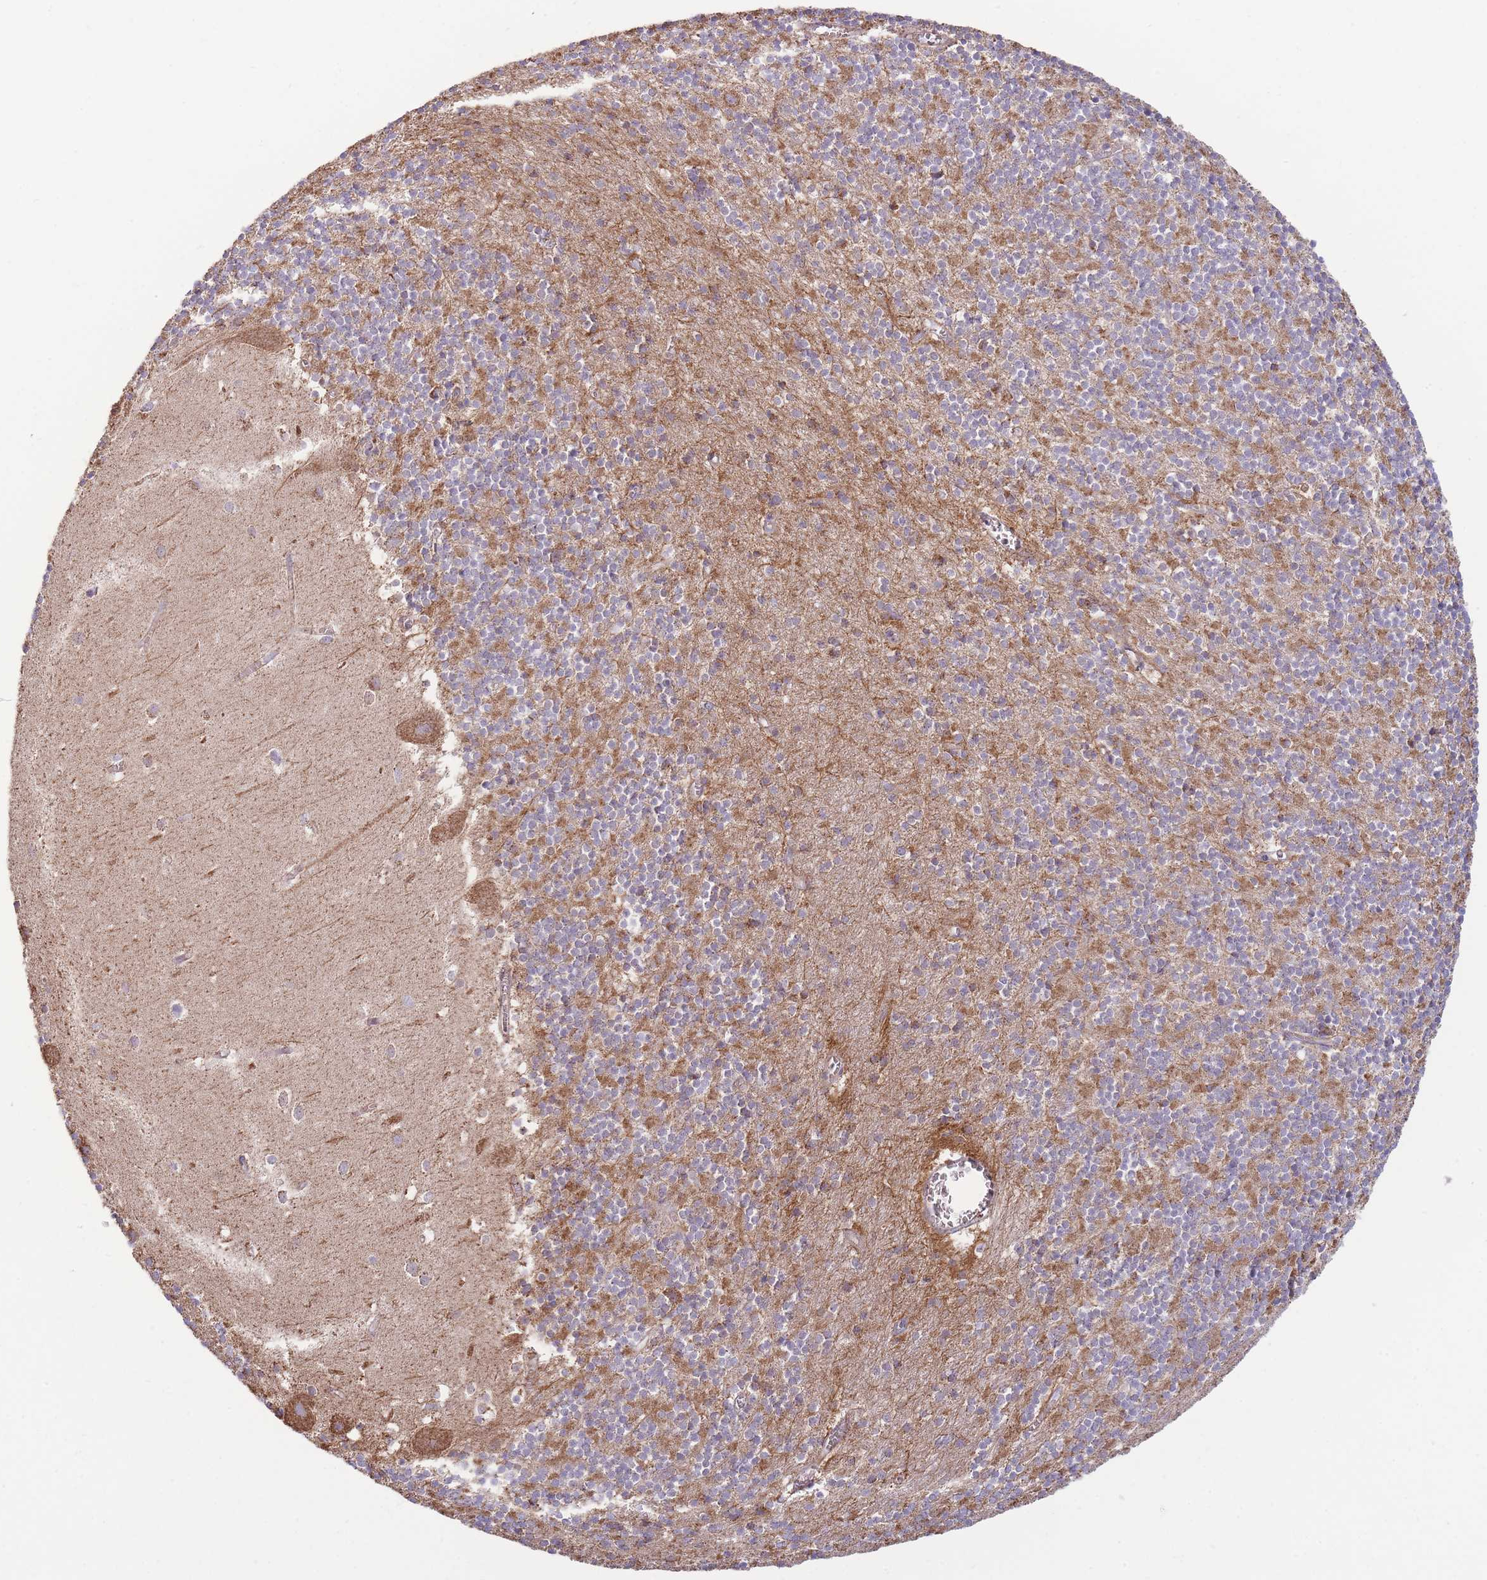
{"staining": {"intensity": "moderate", "quantity": ">75%", "location": "cytoplasmic/membranous"}, "tissue": "cerebellum", "cell_type": "Cells in granular layer", "image_type": "normal", "snomed": [{"axis": "morphology", "description": "Normal tissue, NOS"}, {"axis": "topography", "description": "Cerebellum"}], "caption": "This image reveals immunohistochemistry (IHC) staining of benign cerebellum, with medium moderate cytoplasmic/membranous expression in approximately >75% of cells in granular layer.", "gene": "KIF16B", "patient": {"sex": "male", "age": 54}}